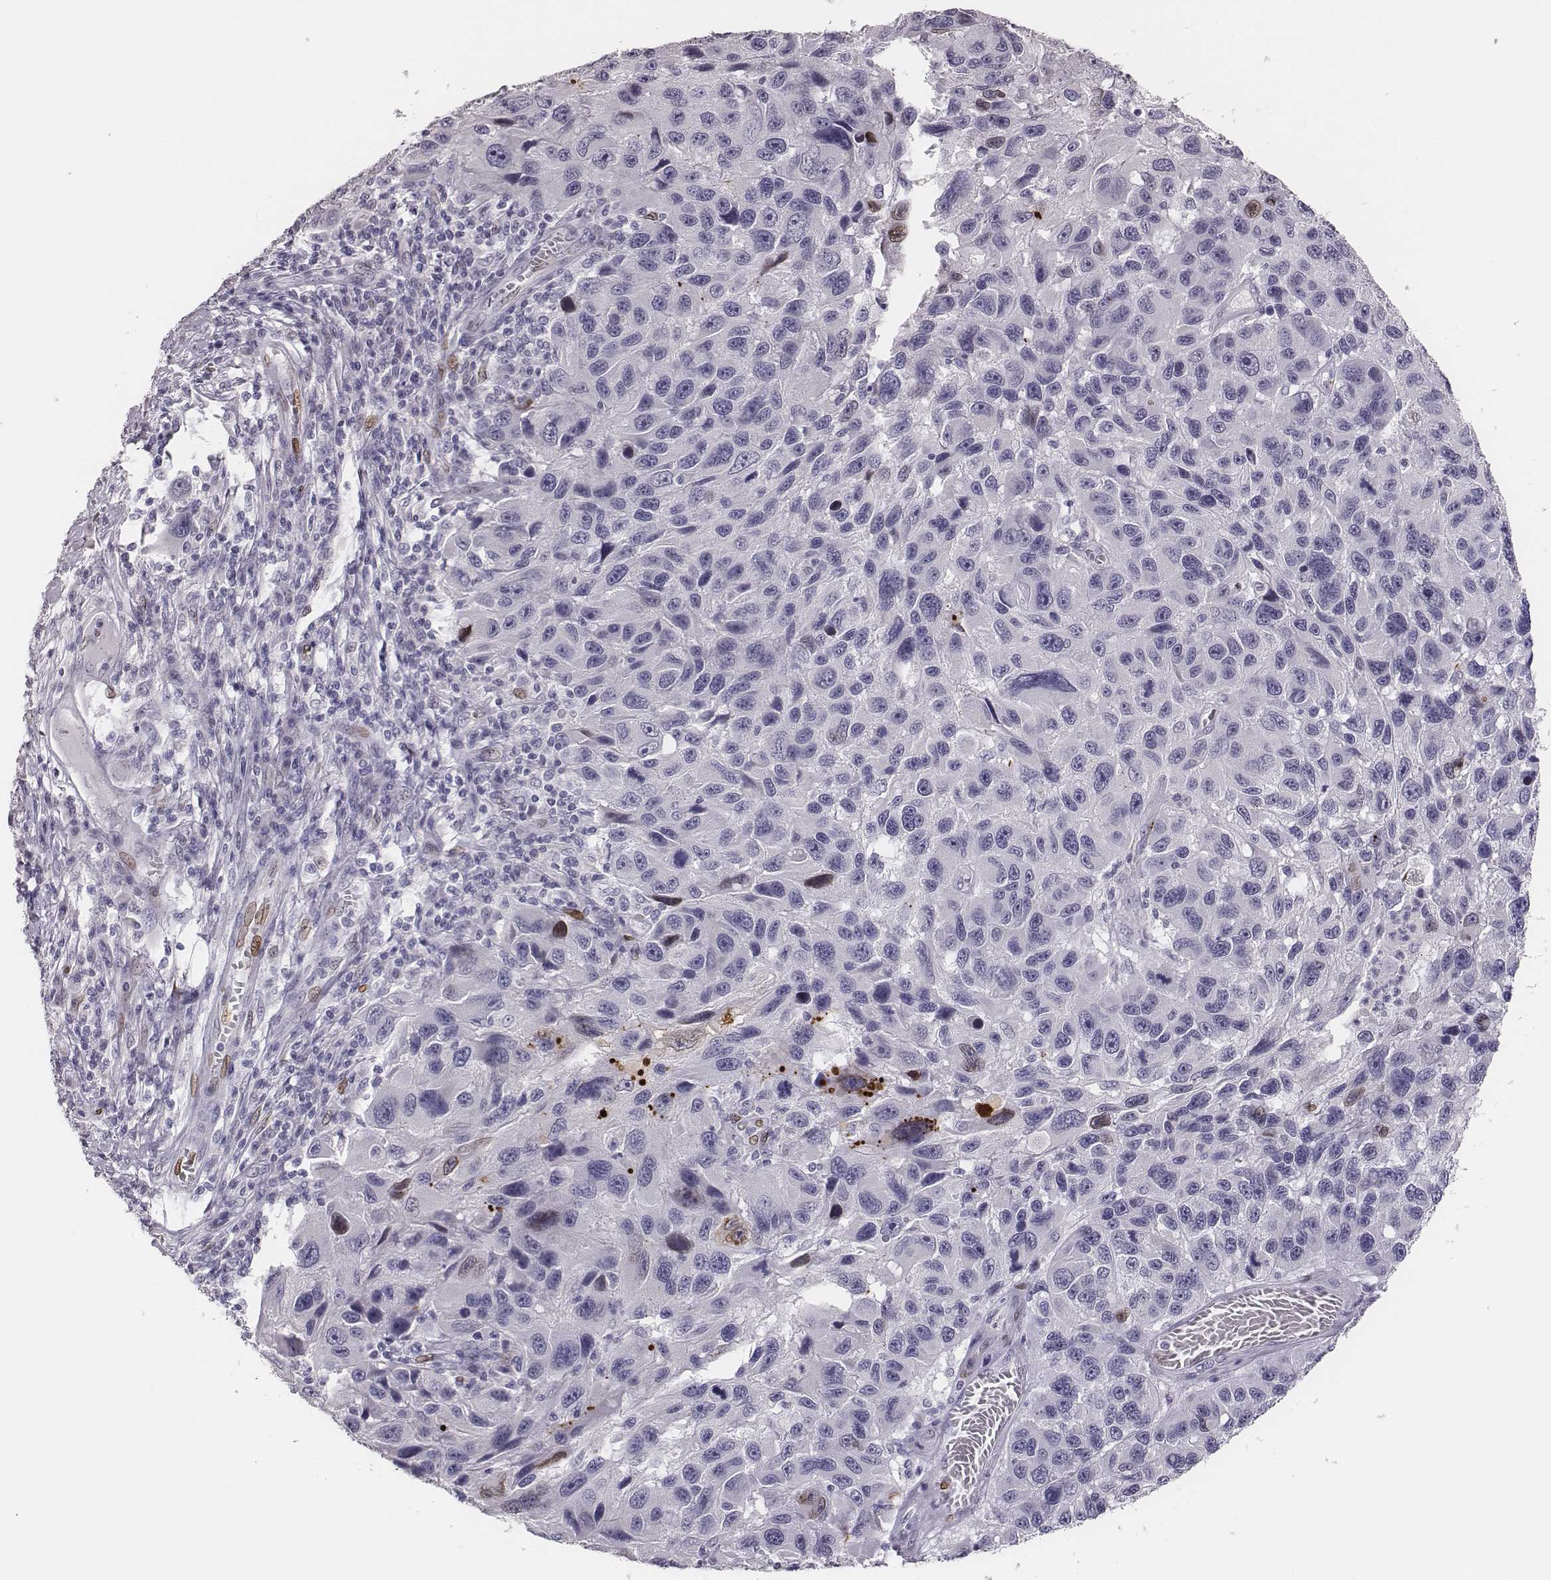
{"staining": {"intensity": "negative", "quantity": "none", "location": "none"}, "tissue": "melanoma", "cell_type": "Tumor cells", "image_type": "cancer", "snomed": [{"axis": "morphology", "description": "Malignant melanoma, NOS"}, {"axis": "topography", "description": "Skin"}], "caption": "Tumor cells are negative for brown protein staining in malignant melanoma.", "gene": "ADGRF4", "patient": {"sex": "male", "age": 53}}